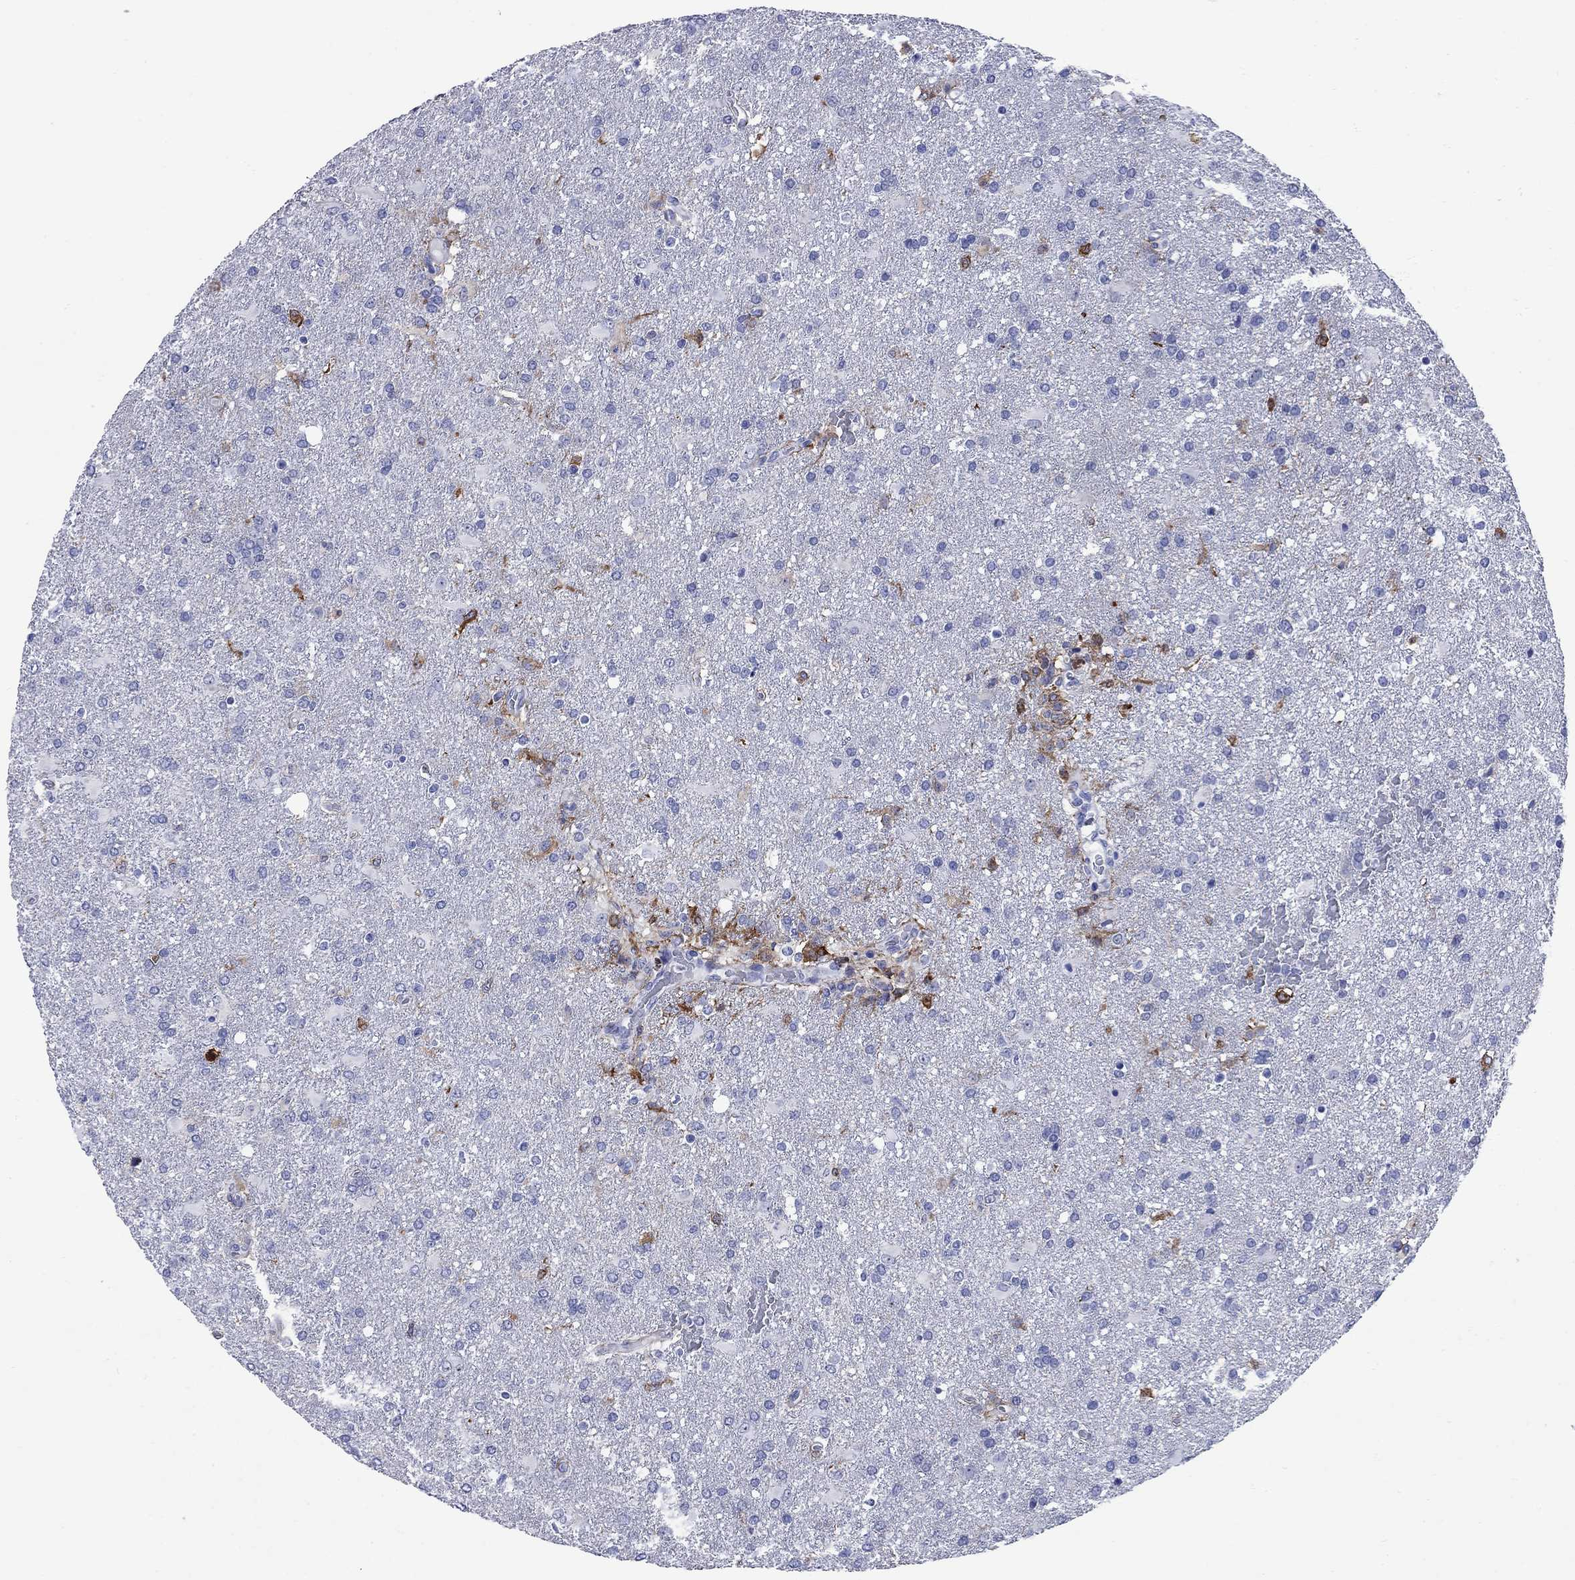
{"staining": {"intensity": "negative", "quantity": "none", "location": "none"}, "tissue": "glioma", "cell_type": "Tumor cells", "image_type": "cancer", "snomed": [{"axis": "morphology", "description": "Glioma, malignant, High grade"}, {"axis": "topography", "description": "Brain"}], "caption": "This micrograph is of glioma stained with IHC to label a protein in brown with the nuclei are counter-stained blue. There is no staining in tumor cells. (Stains: DAB (3,3'-diaminobenzidine) immunohistochemistry (IHC) with hematoxylin counter stain, Microscopy: brightfield microscopy at high magnification).", "gene": "TACC3", "patient": {"sex": "male", "age": 68}}